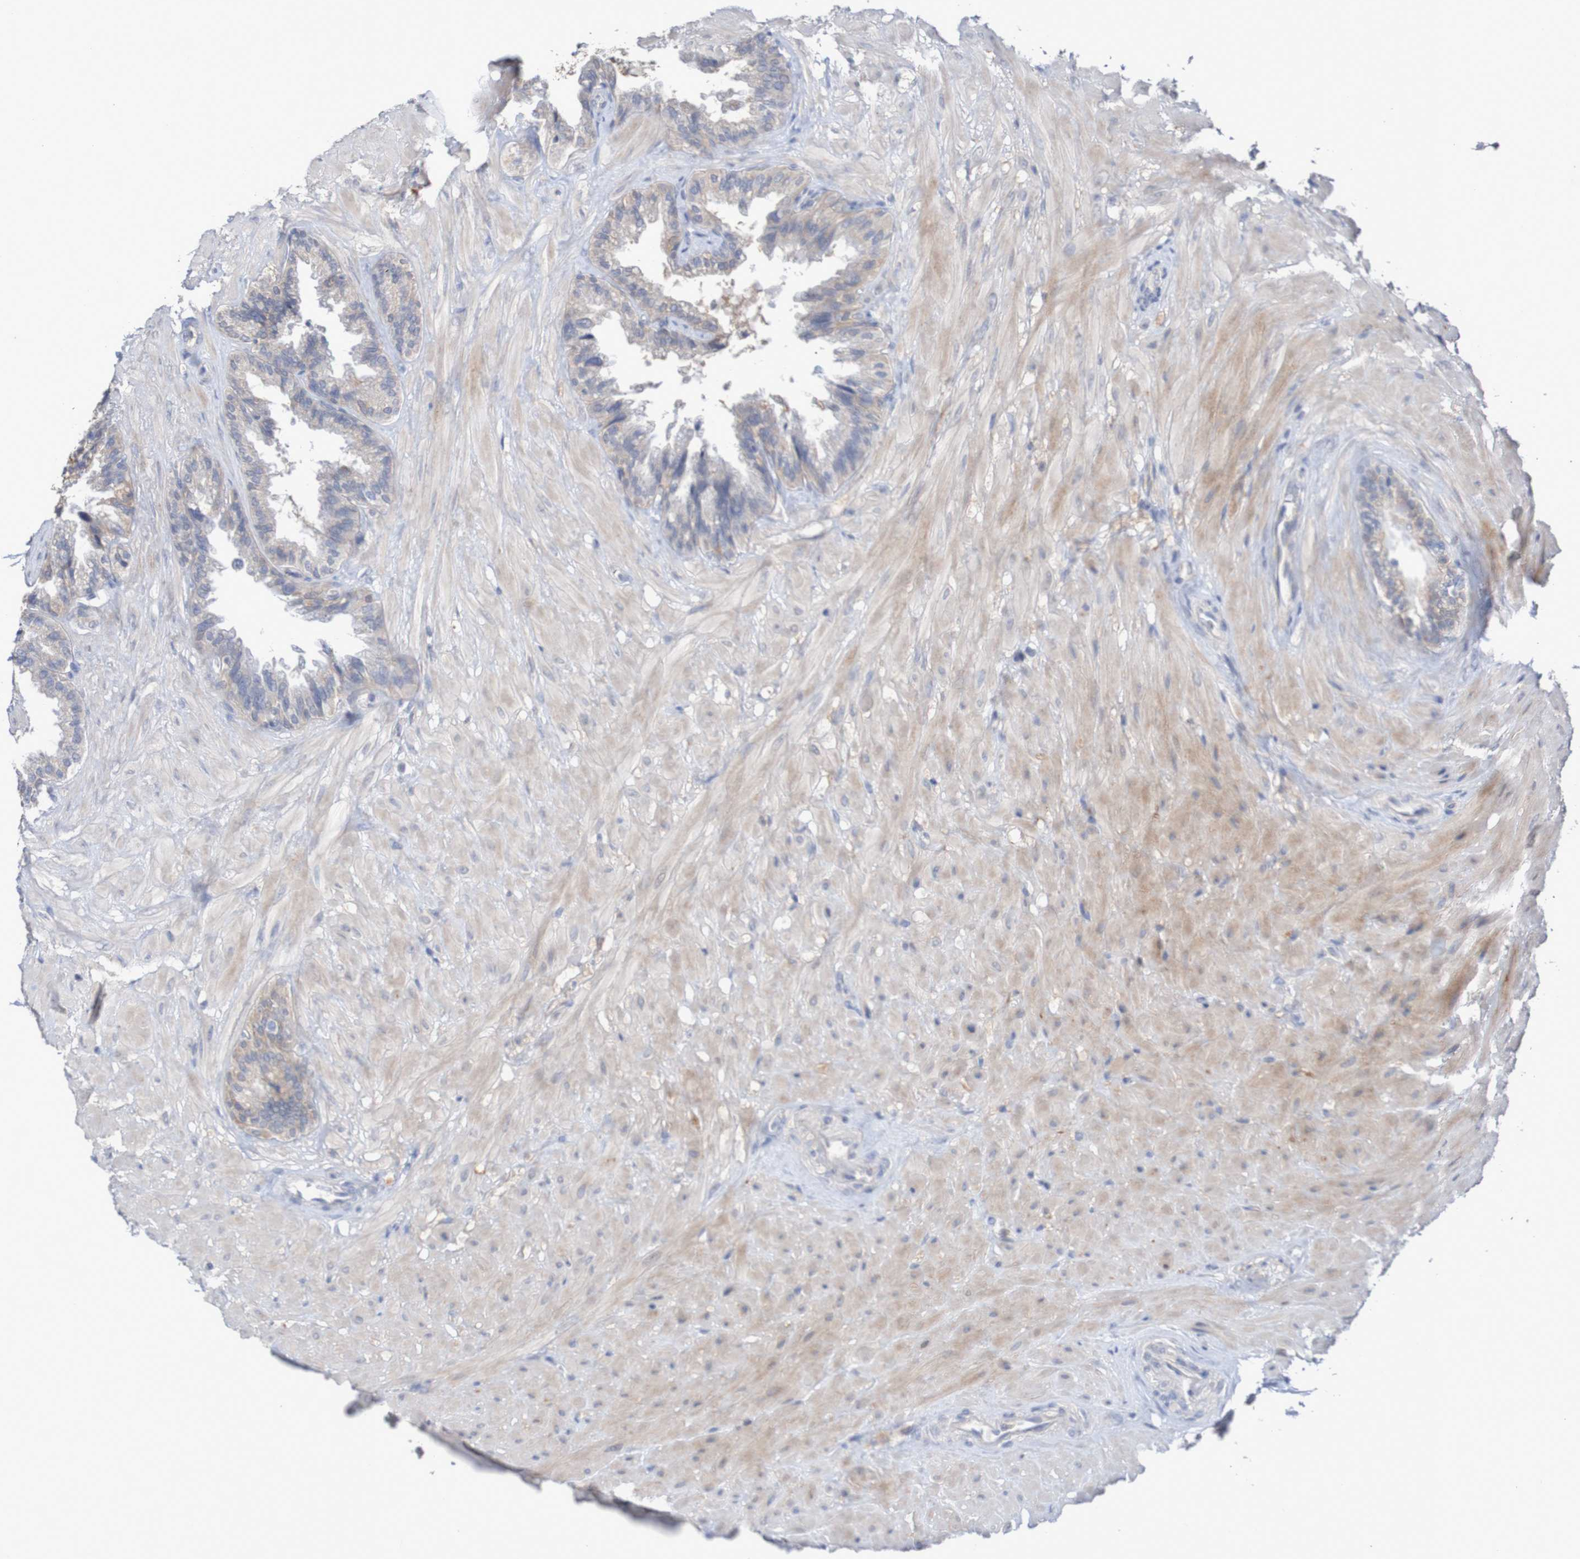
{"staining": {"intensity": "moderate", "quantity": "25%-75%", "location": "cytoplasmic/membranous"}, "tissue": "seminal vesicle", "cell_type": "Glandular cells", "image_type": "normal", "snomed": [{"axis": "morphology", "description": "Normal tissue, NOS"}, {"axis": "topography", "description": "Seminal veicle"}], "caption": "The histopathology image exhibits a brown stain indicating the presence of a protein in the cytoplasmic/membranous of glandular cells in seminal vesicle. (brown staining indicates protein expression, while blue staining denotes nuclei).", "gene": "C3orf18", "patient": {"sex": "male", "age": 46}}